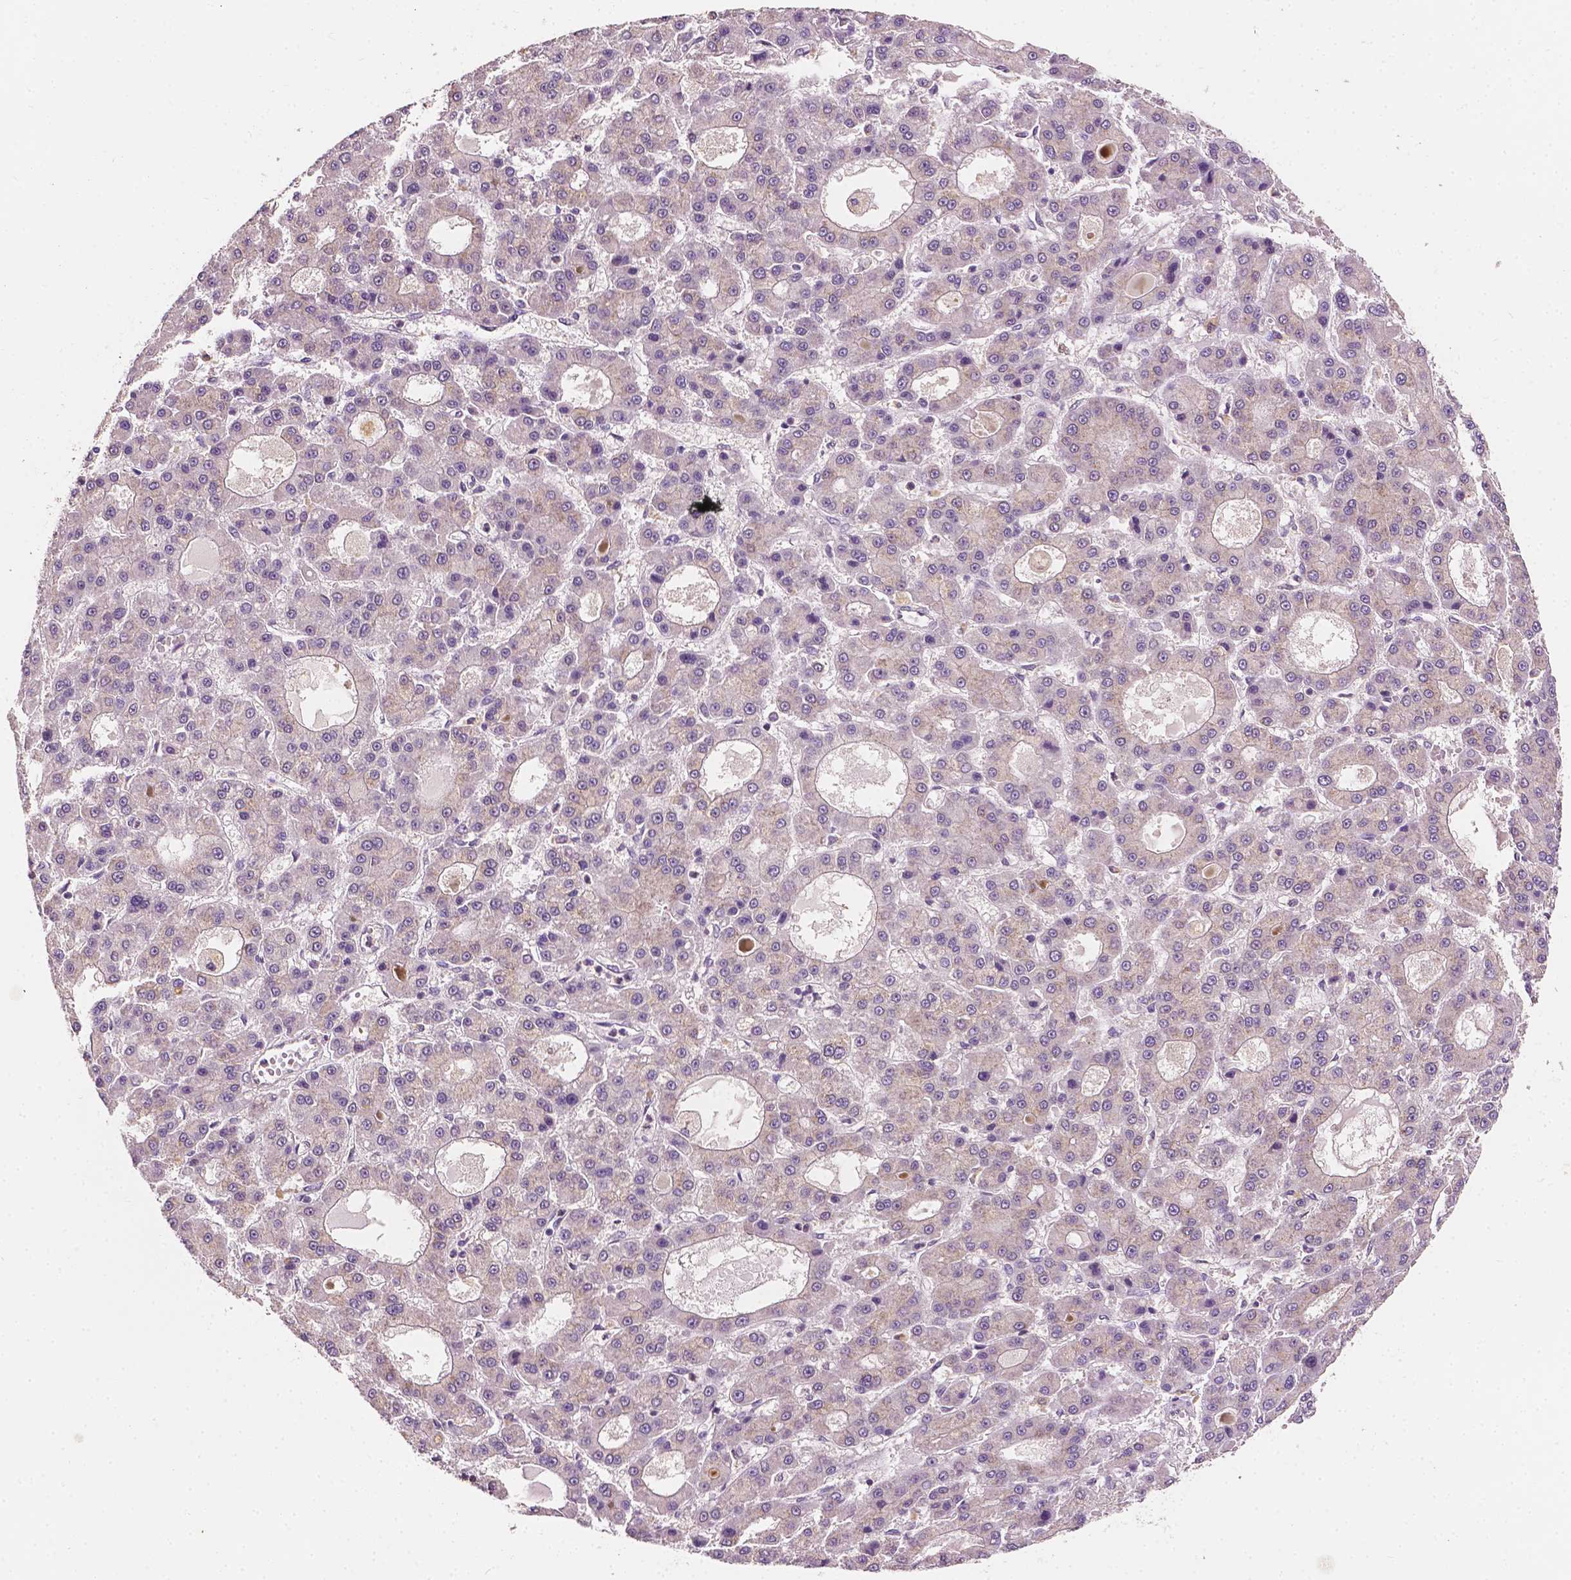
{"staining": {"intensity": "negative", "quantity": "none", "location": "none"}, "tissue": "liver cancer", "cell_type": "Tumor cells", "image_type": "cancer", "snomed": [{"axis": "morphology", "description": "Carcinoma, Hepatocellular, NOS"}, {"axis": "topography", "description": "Liver"}], "caption": "This is an IHC histopathology image of human hepatocellular carcinoma (liver). There is no expression in tumor cells.", "gene": "EBAG9", "patient": {"sex": "male", "age": 70}}